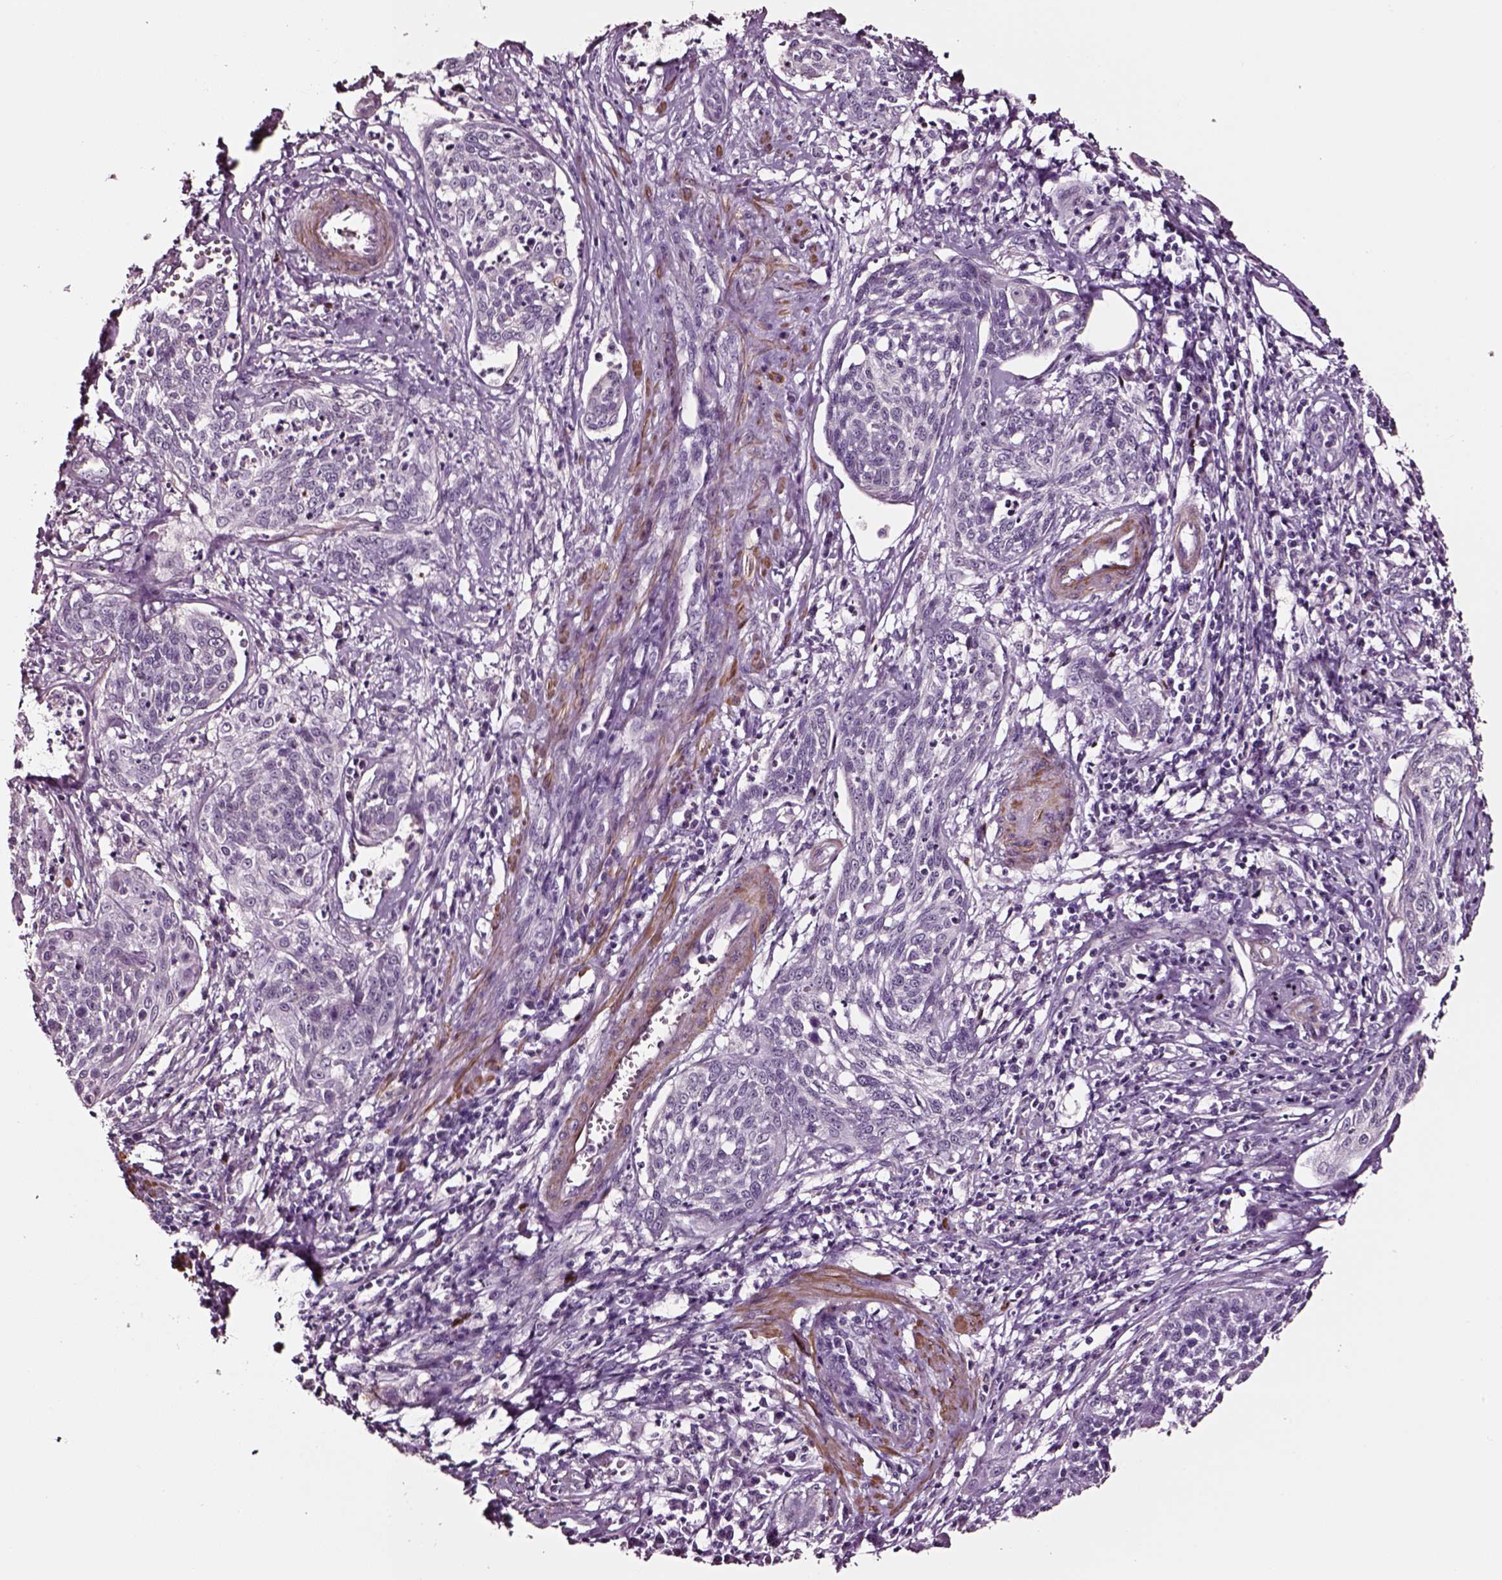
{"staining": {"intensity": "negative", "quantity": "none", "location": "none"}, "tissue": "cervical cancer", "cell_type": "Tumor cells", "image_type": "cancer", "snomed": [{"axis": "morphology", "description": "Squamous cell carcinoma, NOS"}, {"axis": "topography", "description": "Cervix"}], "caption": "High magnification brightfield microscopy of cervical cancer (squamous cell carcinoma) stained with DAB (brown) and counterstained with hematoxylin (blue): tumor cells show no significant expression.", "gene": "SOX10", "patient": {"sex": "female", "age": 34}}